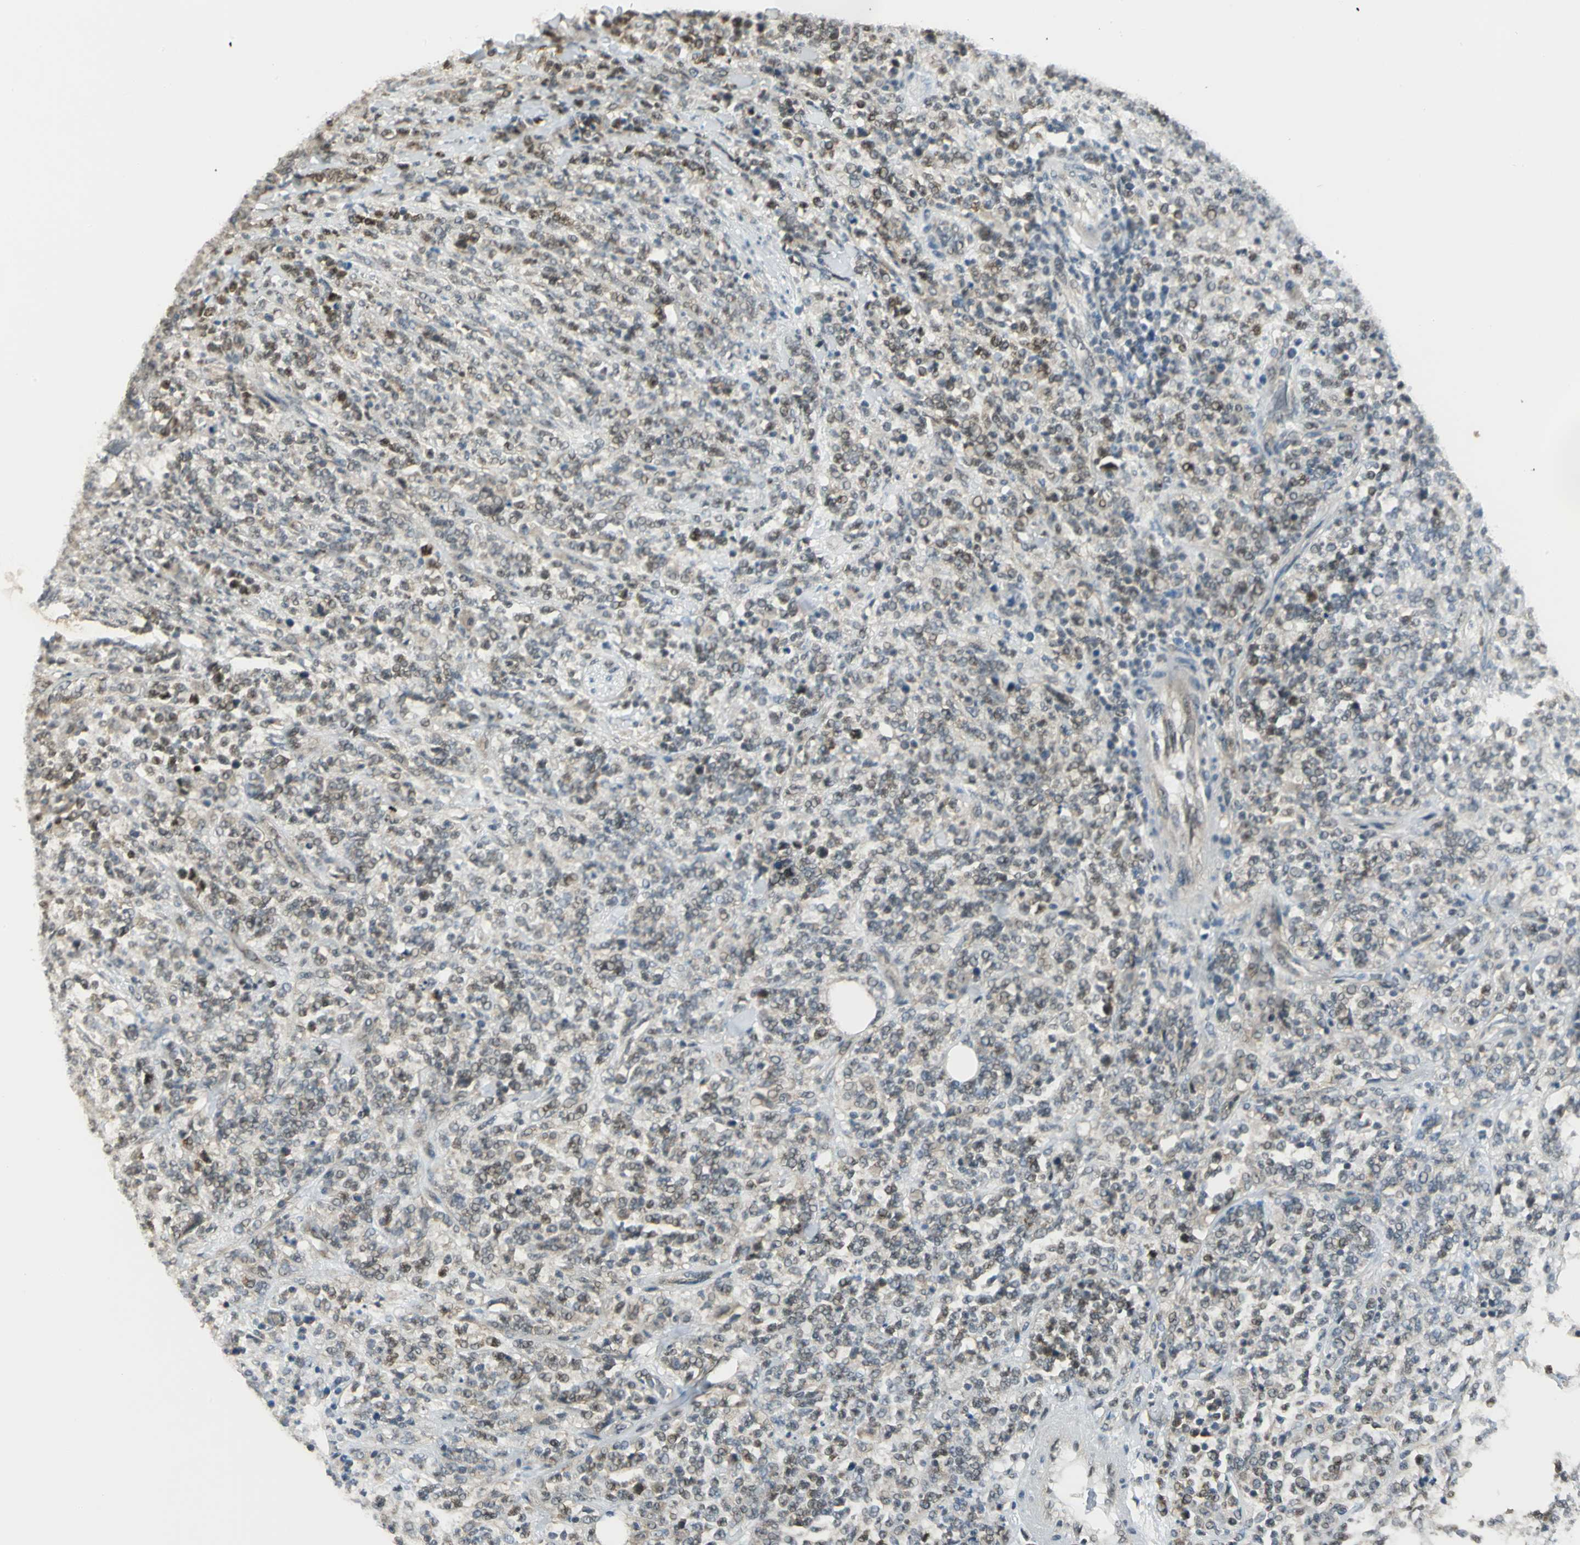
{"staining": {"intensity": "weak", "quantity": "25%-75%", "location": "nuclear"}, "tissue": "lymphoma", "cell_type": "Tumor cells", "image_type": "cancer", "snomed": [{"axis": "morphology", "description": "Malignant lymphoma, non-Hodgkin's type, High grade"}, {"axis": "topography", "description": "Soft tissue"}], "caption": "Brown immunohistochemical staining in lymphoma displays weak nuclear expression in approximately 25%-75% of tumor cells.", "gene": "DDX5", "patient": {"sex": "male", "age": 18}}